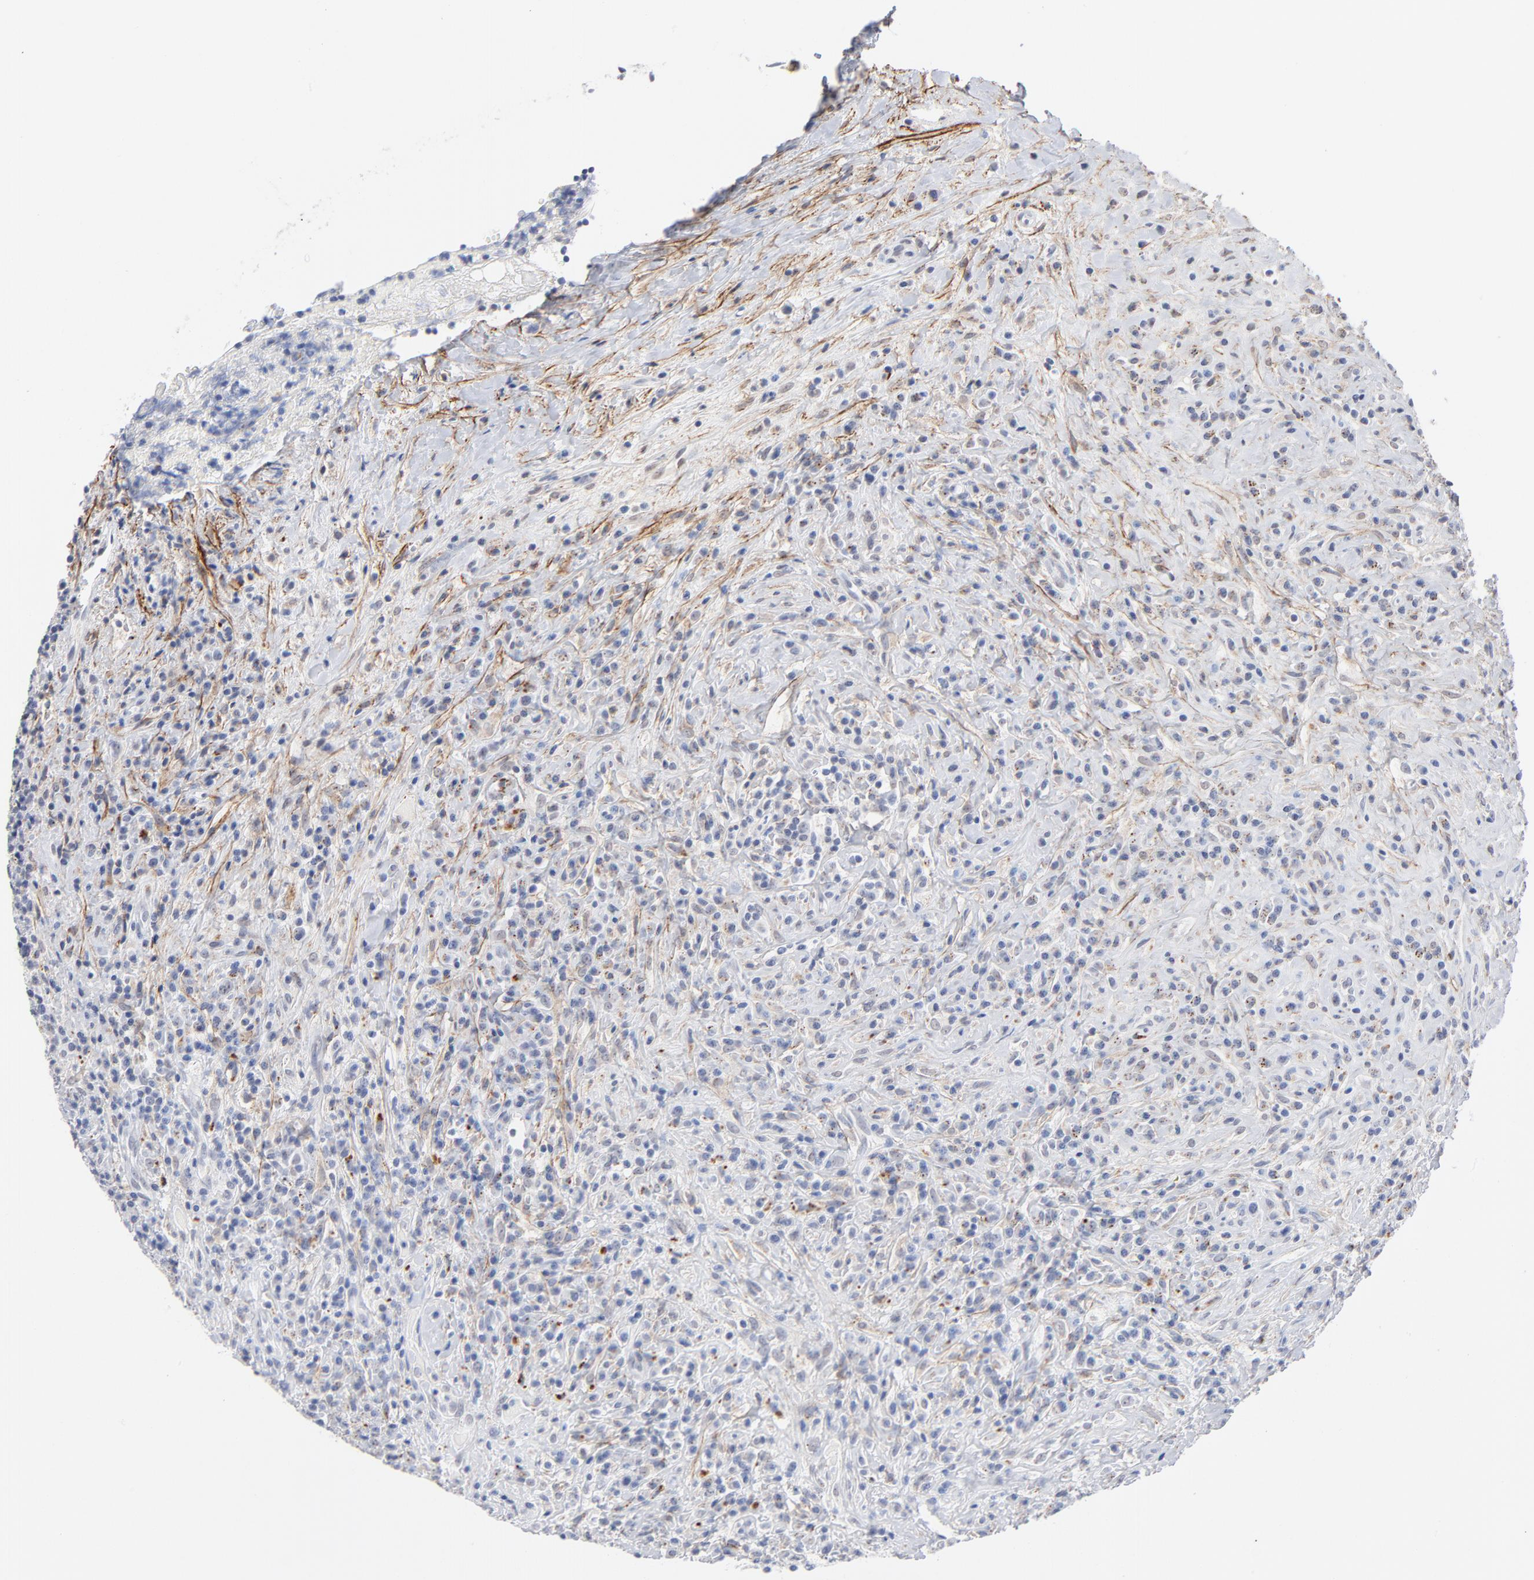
{"staining": {"intensity": "moderate", "quantity": "<25%", "location": "cytoplasmic/membranous"}, "tissue": "lymphoma", "cell_type": "Tumor cells", "image_type": "cancer", "snomed": [{"axis": "morphology", "description": "Hodgkin's disease, NOS"}, {"axis": "topography", "description": "Lymph node"}], "caption": "A brown stain labels moderate cytoplasmic/membranous staining of a protein in human Hodgkin's disease tumor cells. The staining was performed using DAB, with brown indicating positive protein expression. Nuclei are stained blue with hematoxylin.", "gene": "LTBP2", "patient": {"sex": "female", "age": 25}}